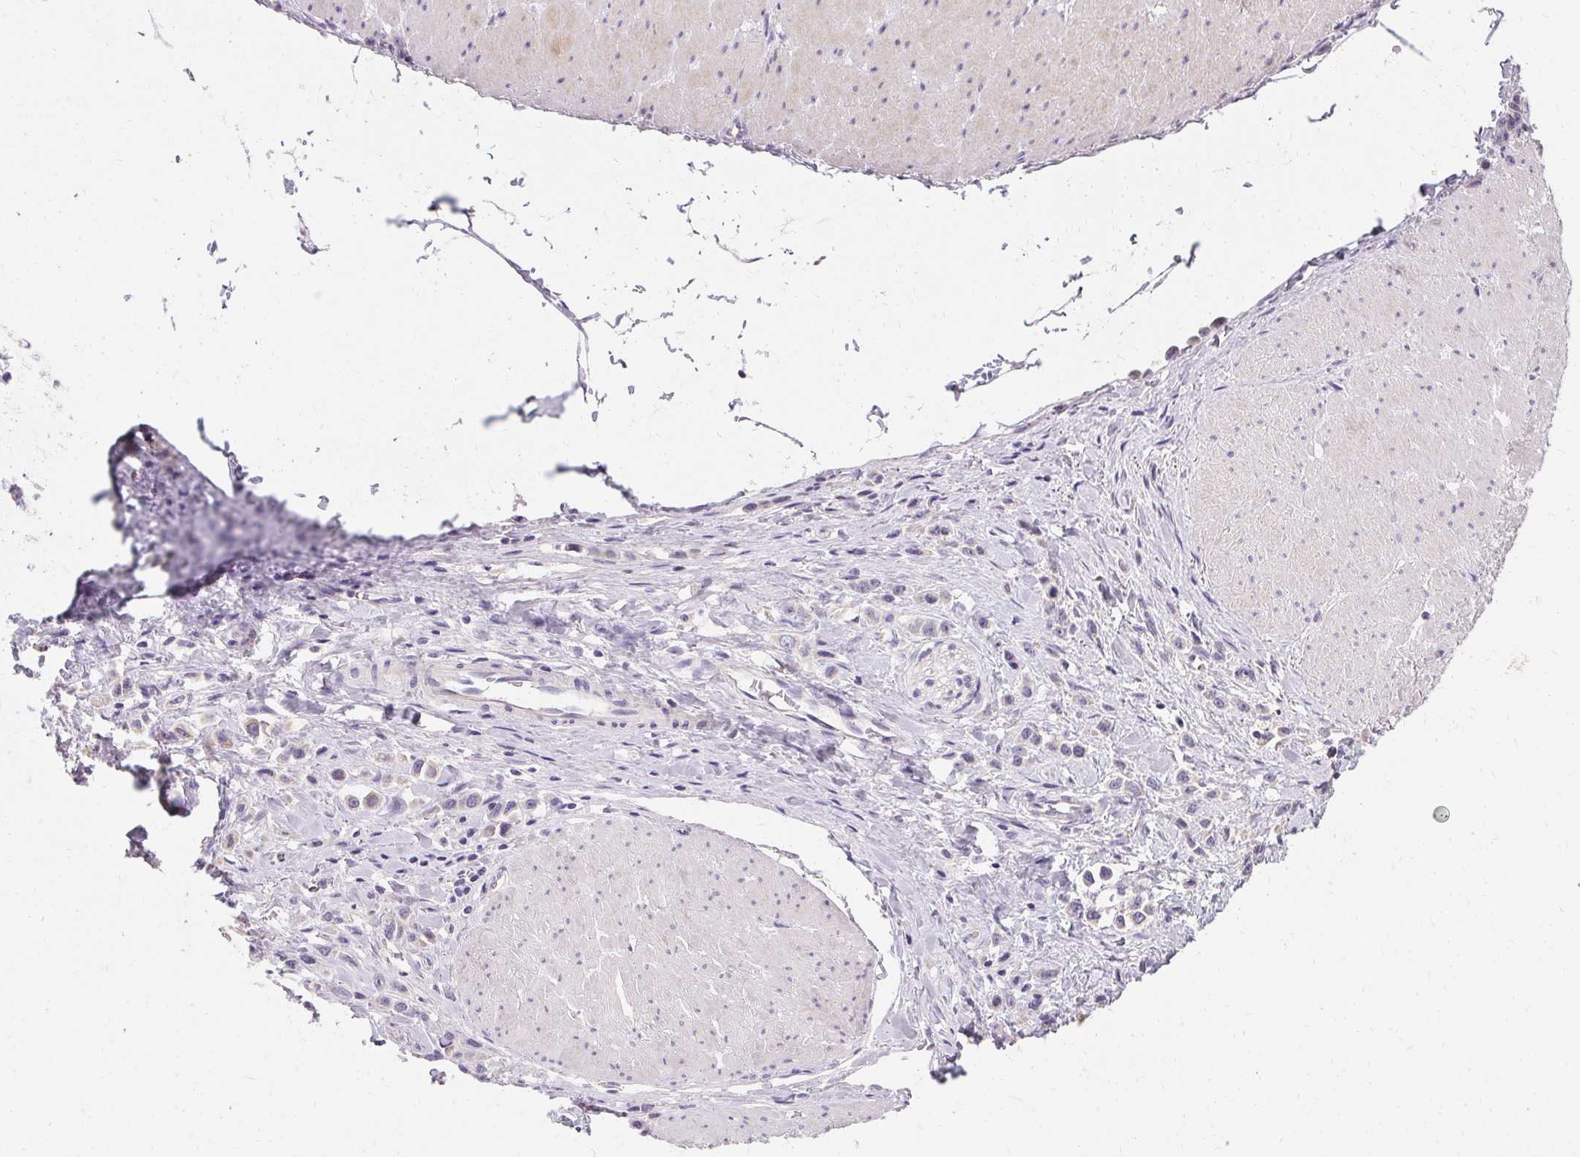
{"staining": {"intensity": "negative", "quantity": "none", "location": "none"}, "tissue": "stomach cancer", "cell_type": "Tumor cells", "image_type": "cancer", "snomed": [{"axis": "morphology", "description": "Adenocarcinoma, NOS"}, {"axis": "topography", "description": "Stomach"}], "caption": "Stomach cancer (adenocarcinoma) was stained to show a protein in brown. There is no significant expression in tumor cells.", "gene": "TRIP13", "patient": {"sex": "male", "age": 47}}